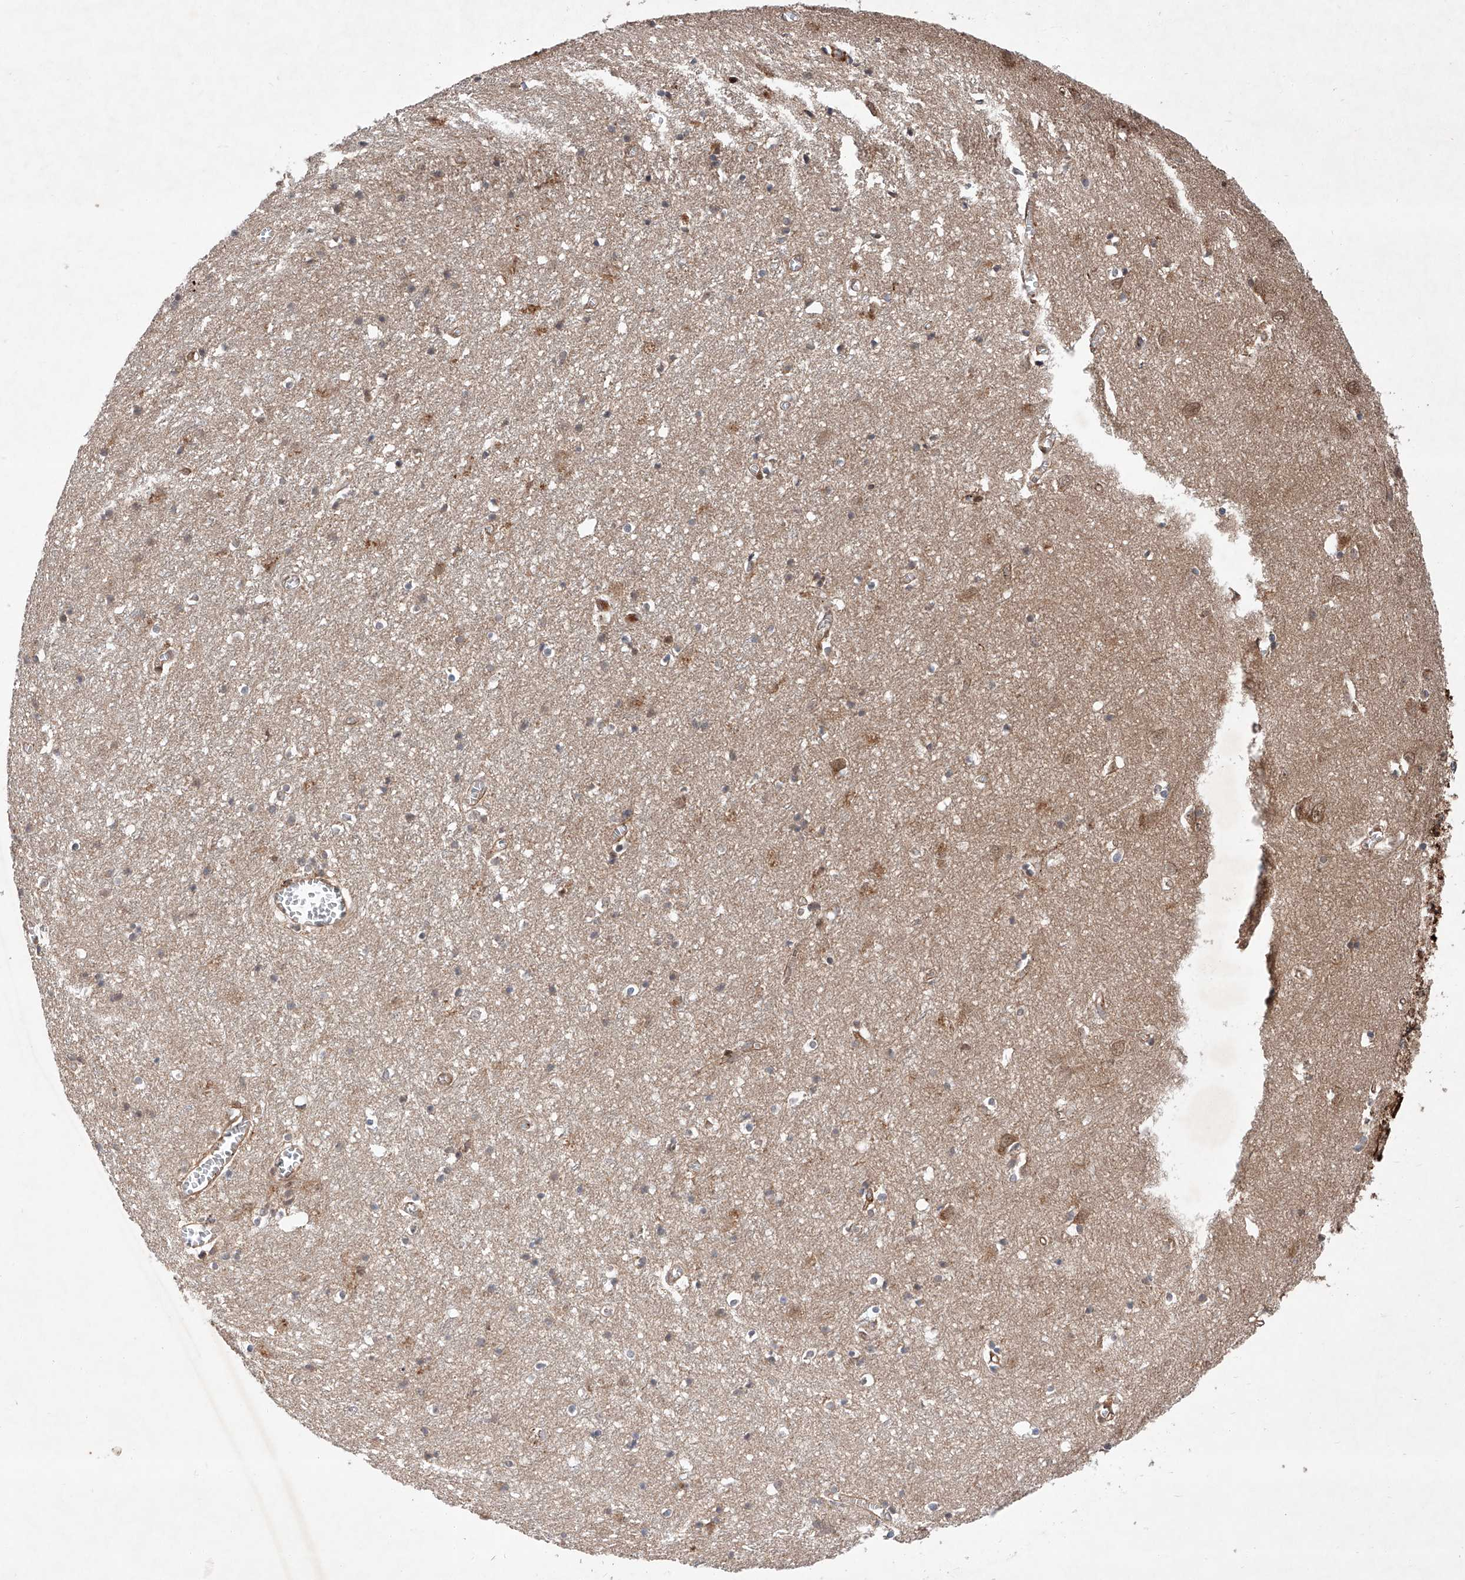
{"staining": {"intensity": "moderate", "quantity": ">75%", "location": "cytoplasmic/membranous"}, "tissue": "cerebral cortex", "cell_type": "Endothelial cells", "image_type": "normal", "snomed": [{"axis": "morphology", "description": "Normal tissue, NOS"}, {"axis": "topography", "description": "Cerebral cortex"}], "caption": "A medium amount of moderate cytoplasmic/membranous positivity is appreciated in about >75% of endothelial cells in benign cerebral cortex. (DAB IHC with brightfield microscopy, high magnification).", "gene": "ZFP28", "patient": {"sex": "female", "age": 64}}